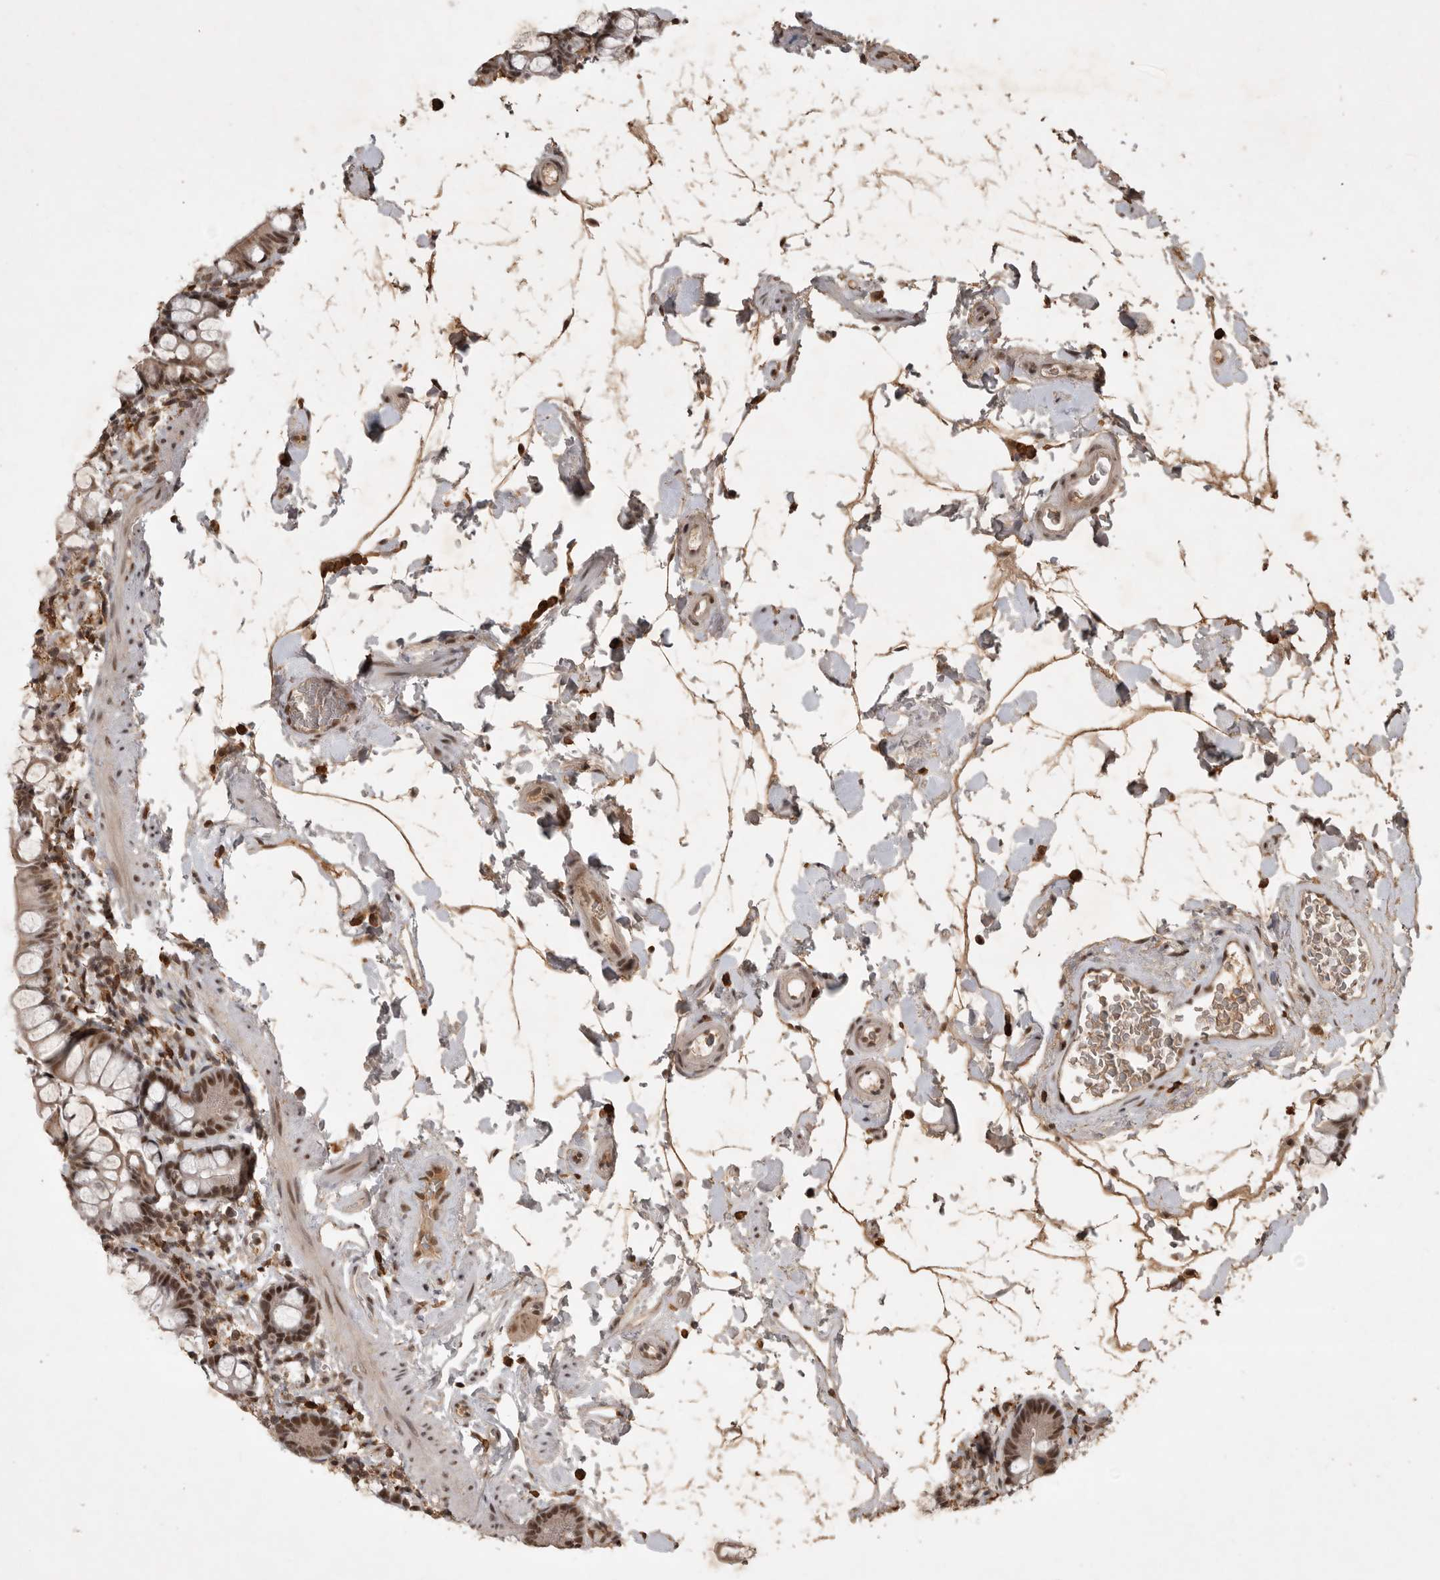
{"staining": {"intensity": "moderate", "quantity": ">75%", "location": "cytoplasmic/membranous,nuclear"}, "tissue": "small intestine", "cell_type": "Glandular cells", "image_type": "normal", "snomed": [{"axis": "morphology", "description": "Normal tissue, NOS"}, {"axis": "topography", "description": "Small intestine"}], "caption": "The histopathology image shows a brown stain indicating the presence of a protein in the cytoplasmic/membranous,nuclear of glandular cells in small intestine.", "gene": "CBLL1", "patient": {"sex": "female", "age": 84}}